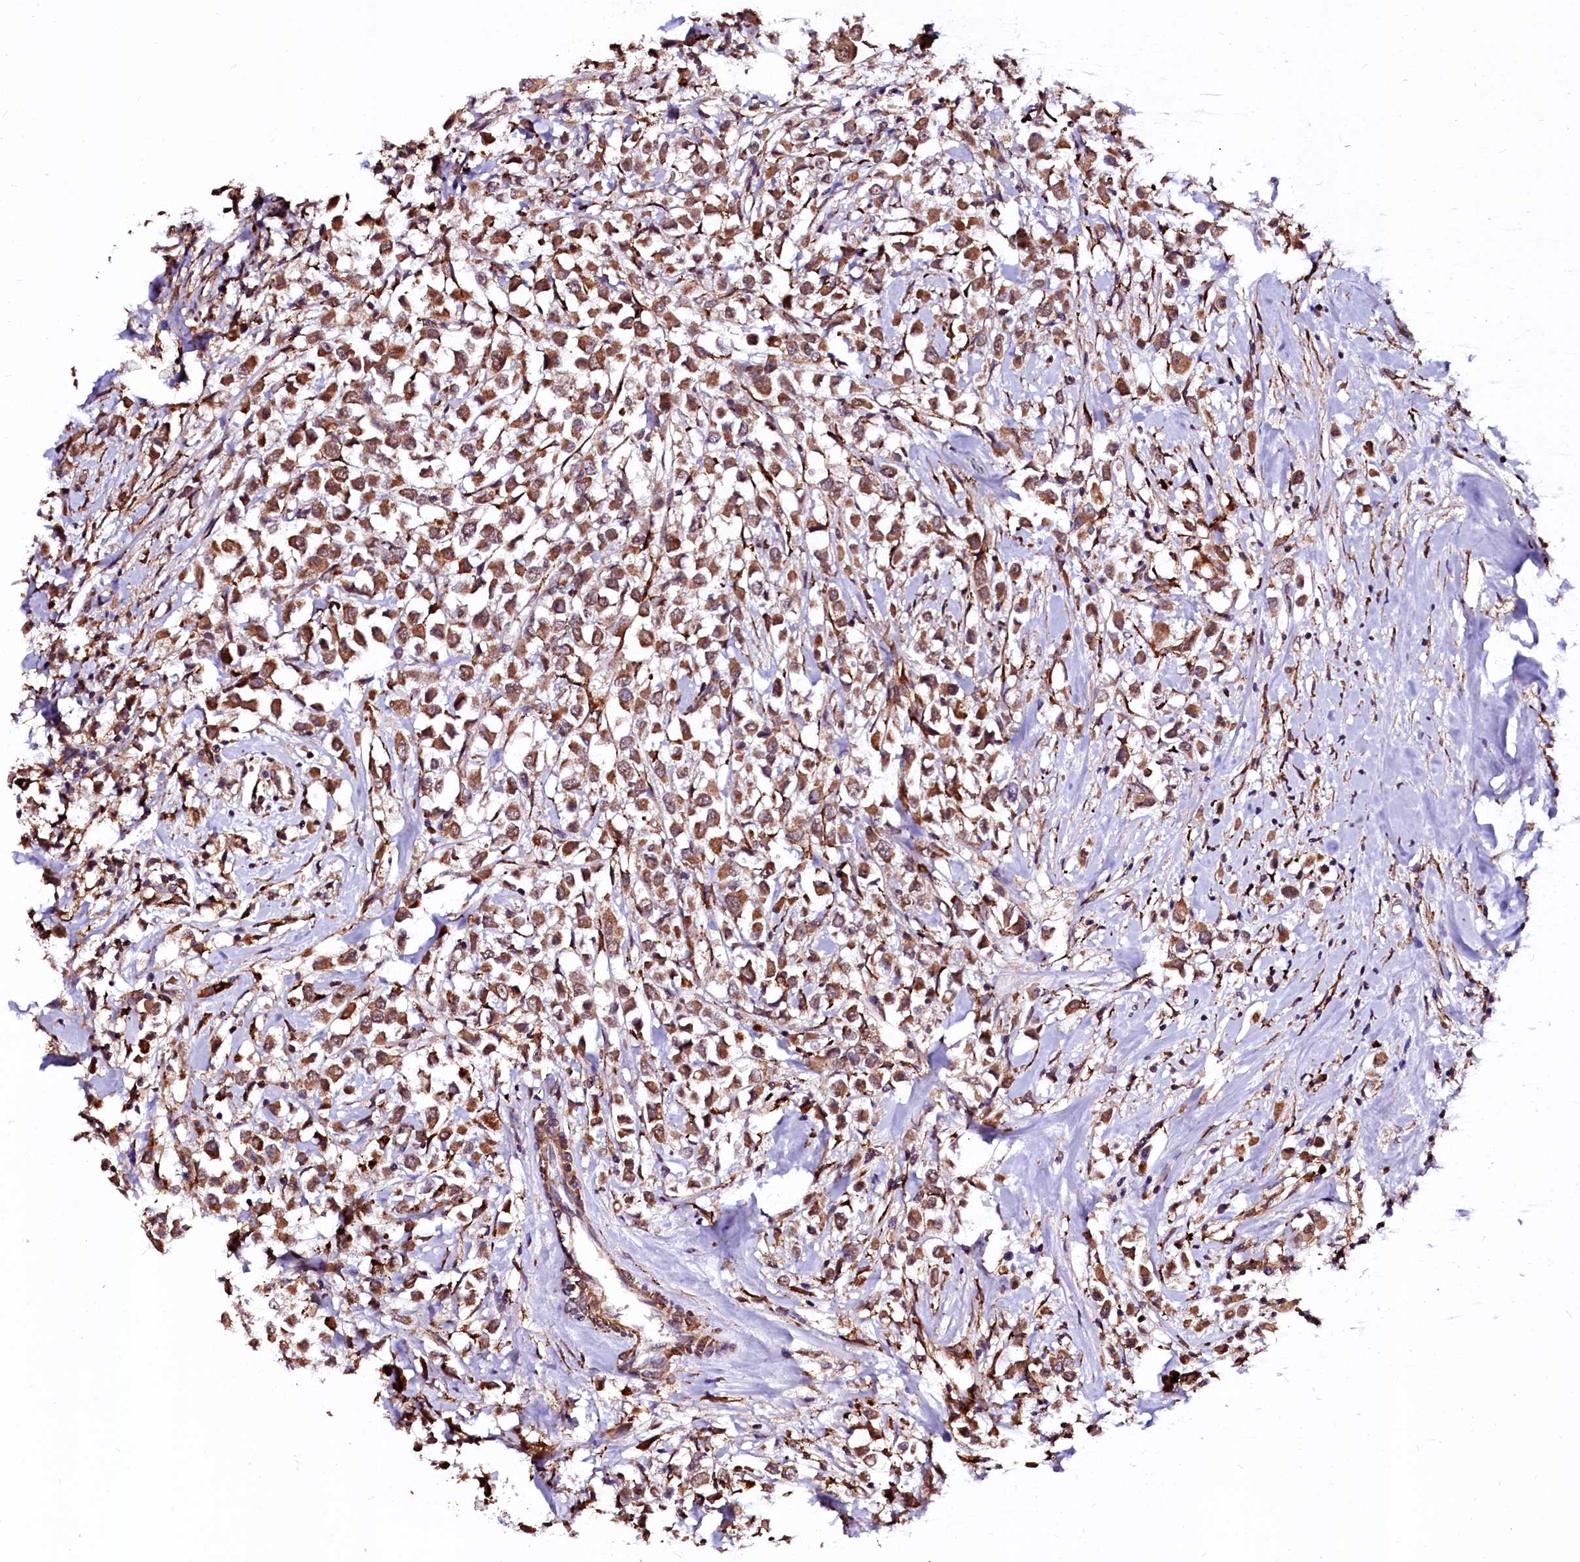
{"staining": {"intensity": "strong", "quantity": ">75%", "location": "cytoplasmic/membranous"}, "tissue": "breast cancer", "cell_type": "Tumor cells", "image_type": "cancer", "snomed": [{"axis": "morphology", "description": "Duct carcinoma"}, {"axis": "topography", "description": "Breast"}], "caption": "Immunohistochemical staining of human intraductal carcinoma (breast) exhibits high levels of strong cytoplasmic/membranous protein expression in about >75% of tumor cells.", "gene": "N4BP1", "patient": {"sex": "female", "age": 87}}